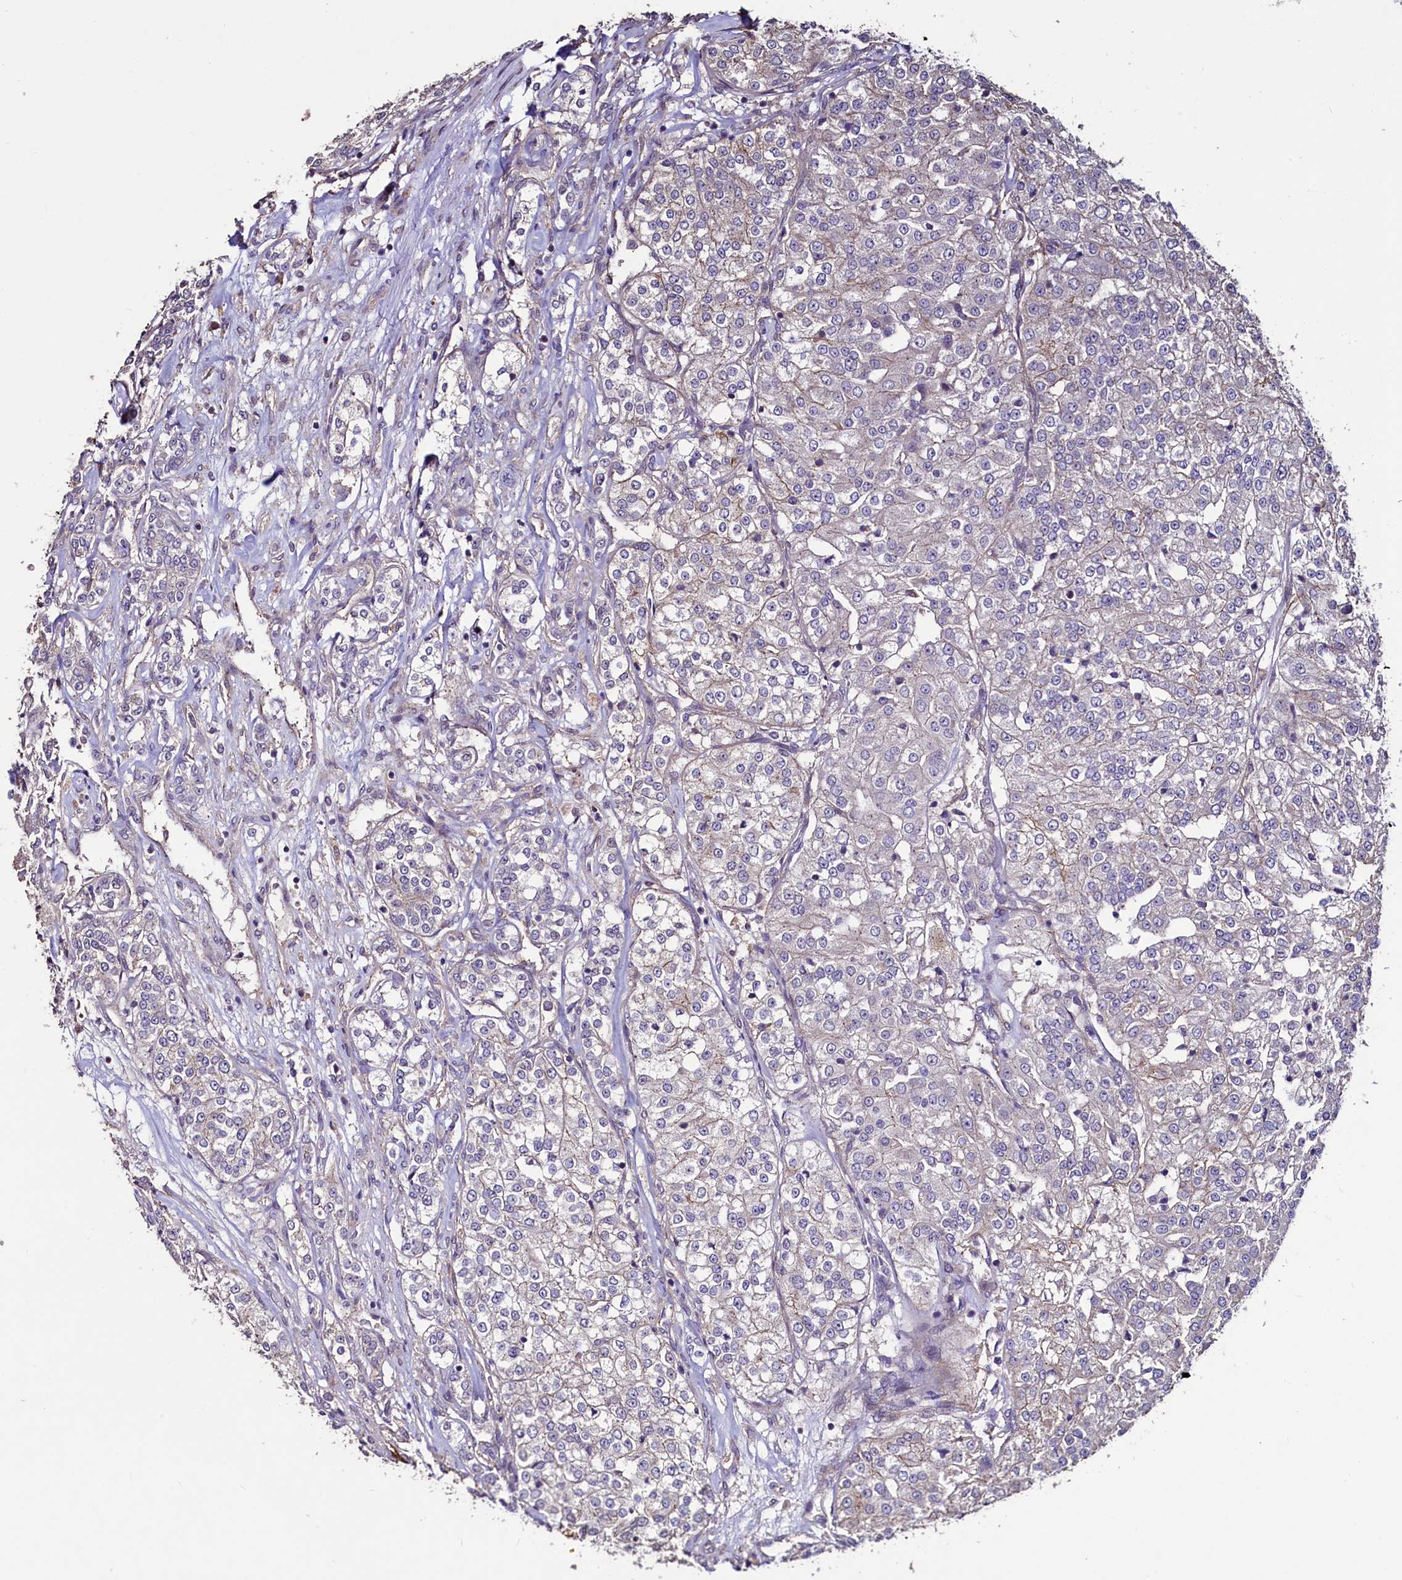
{"staining": {"intensity": "weak", "quantity": "<25%", "location": "cytoplasmic/membranous"}, "tissue": "renal cancer", "cell_type": "Tumor cells", "image_type": "cancer", "snomed": [{"axis": "morphology", "description": "Adenocarcinoma, NOS"}, {"axis": "topography", "description": "Kidney"}], "caption": "IHC image of human renal cancer (adenocarcinoma) stained for a protein (brown), which exhibits no staining in tumor cells.", "gene": "PALM", "patient": {"sex": "female", "age": 63}}